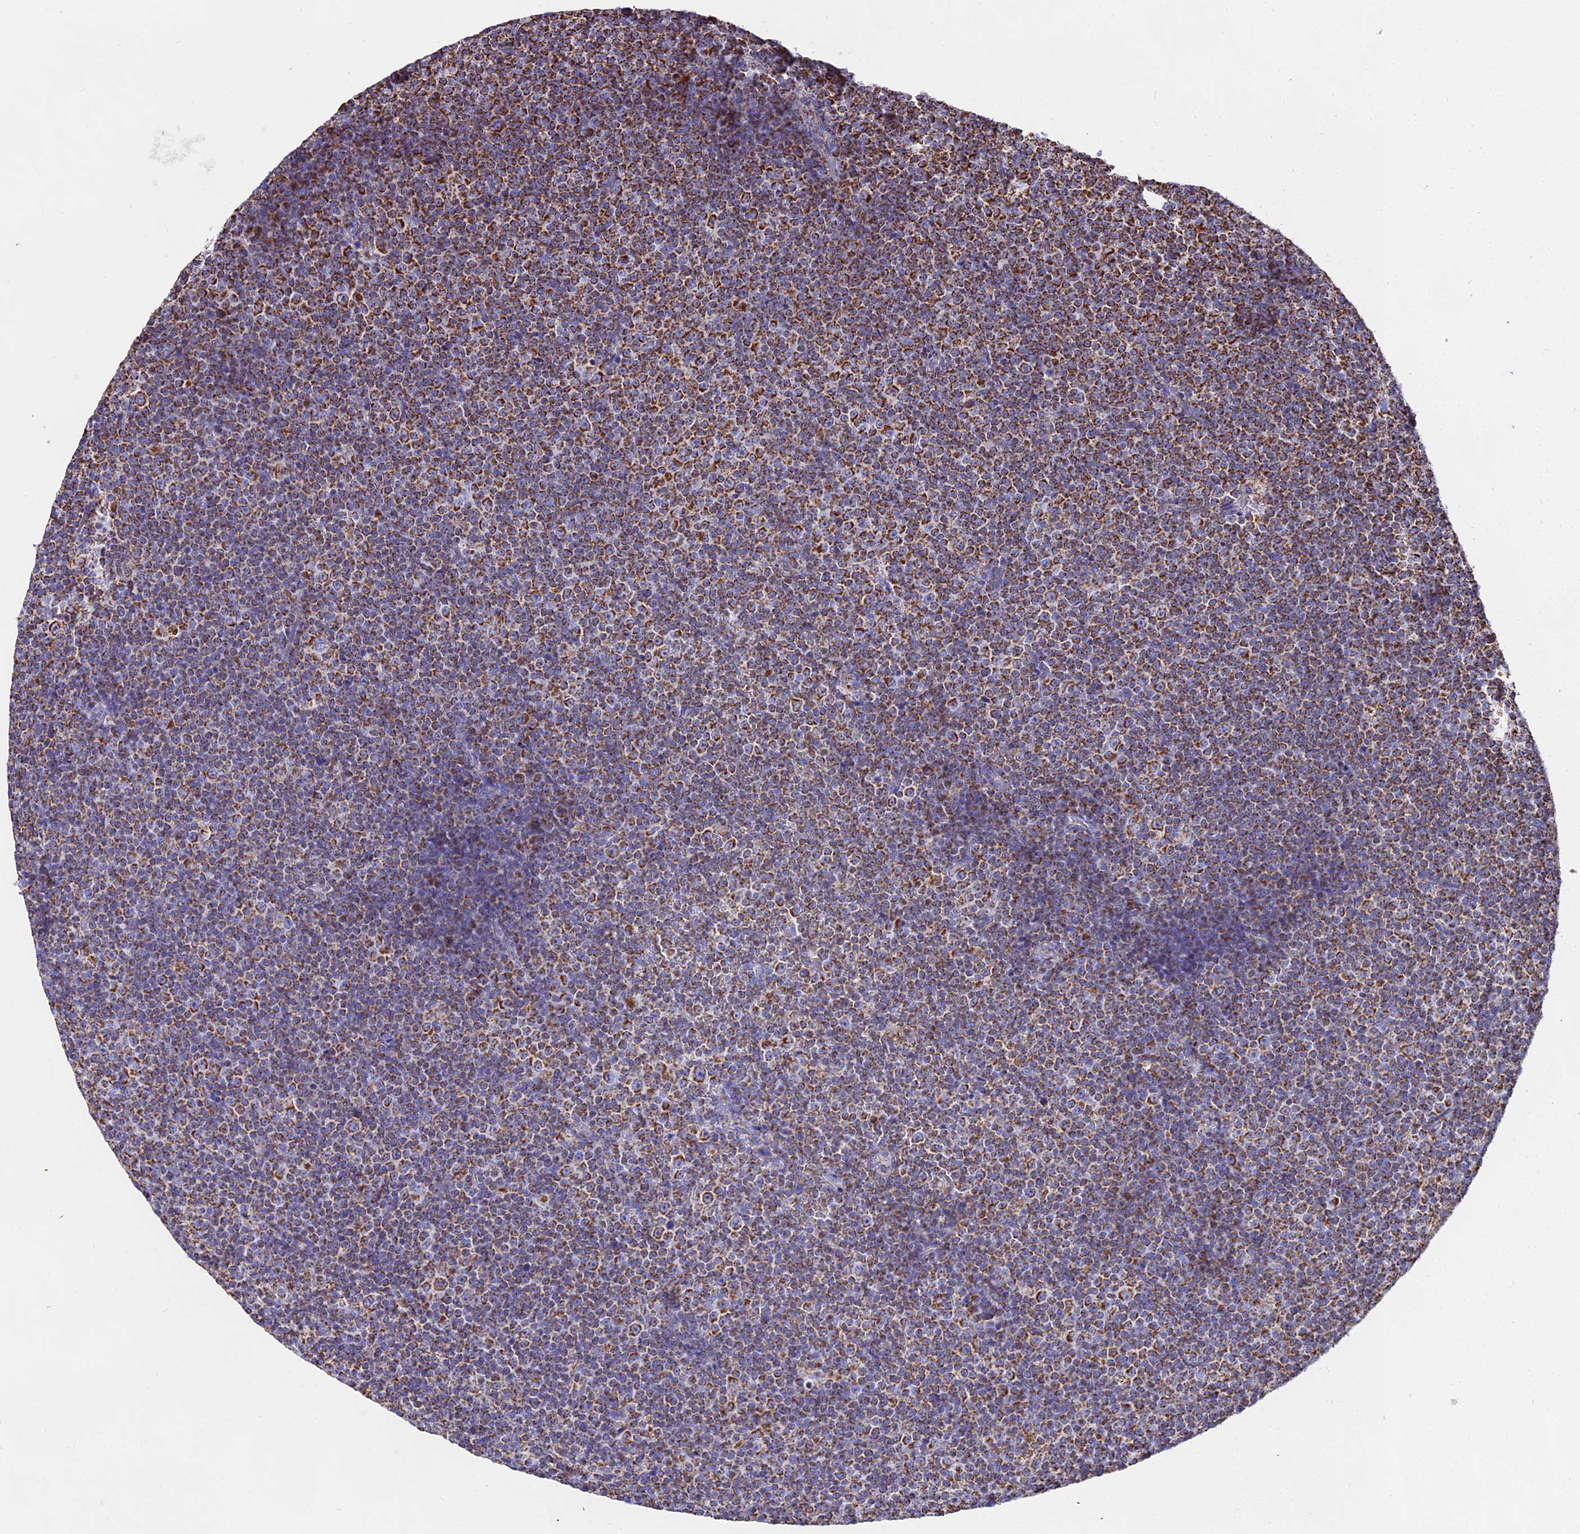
{"staining": {"intensity": "strong", "quantity": ">75%", "location": "cytoplasmic/membranous"}, "tissue": "lymphoma", "cell_type": "Tumor cells", "image_type": "cancer", "snomed": [{"axis": "morphology", "description": "Malignant lymphoma, non-Hodgkin's type, Low grade"}, {"axis": "topography", "description": "Lymph node"}], "caption": "Immunohistochemical staining of lymphoma shows strong cytoplasmic/membranous protein staining in approximately >75% of tumor cells.", "gene": "ATP5PD", "patient": {"sex": "female", "age": 67}}